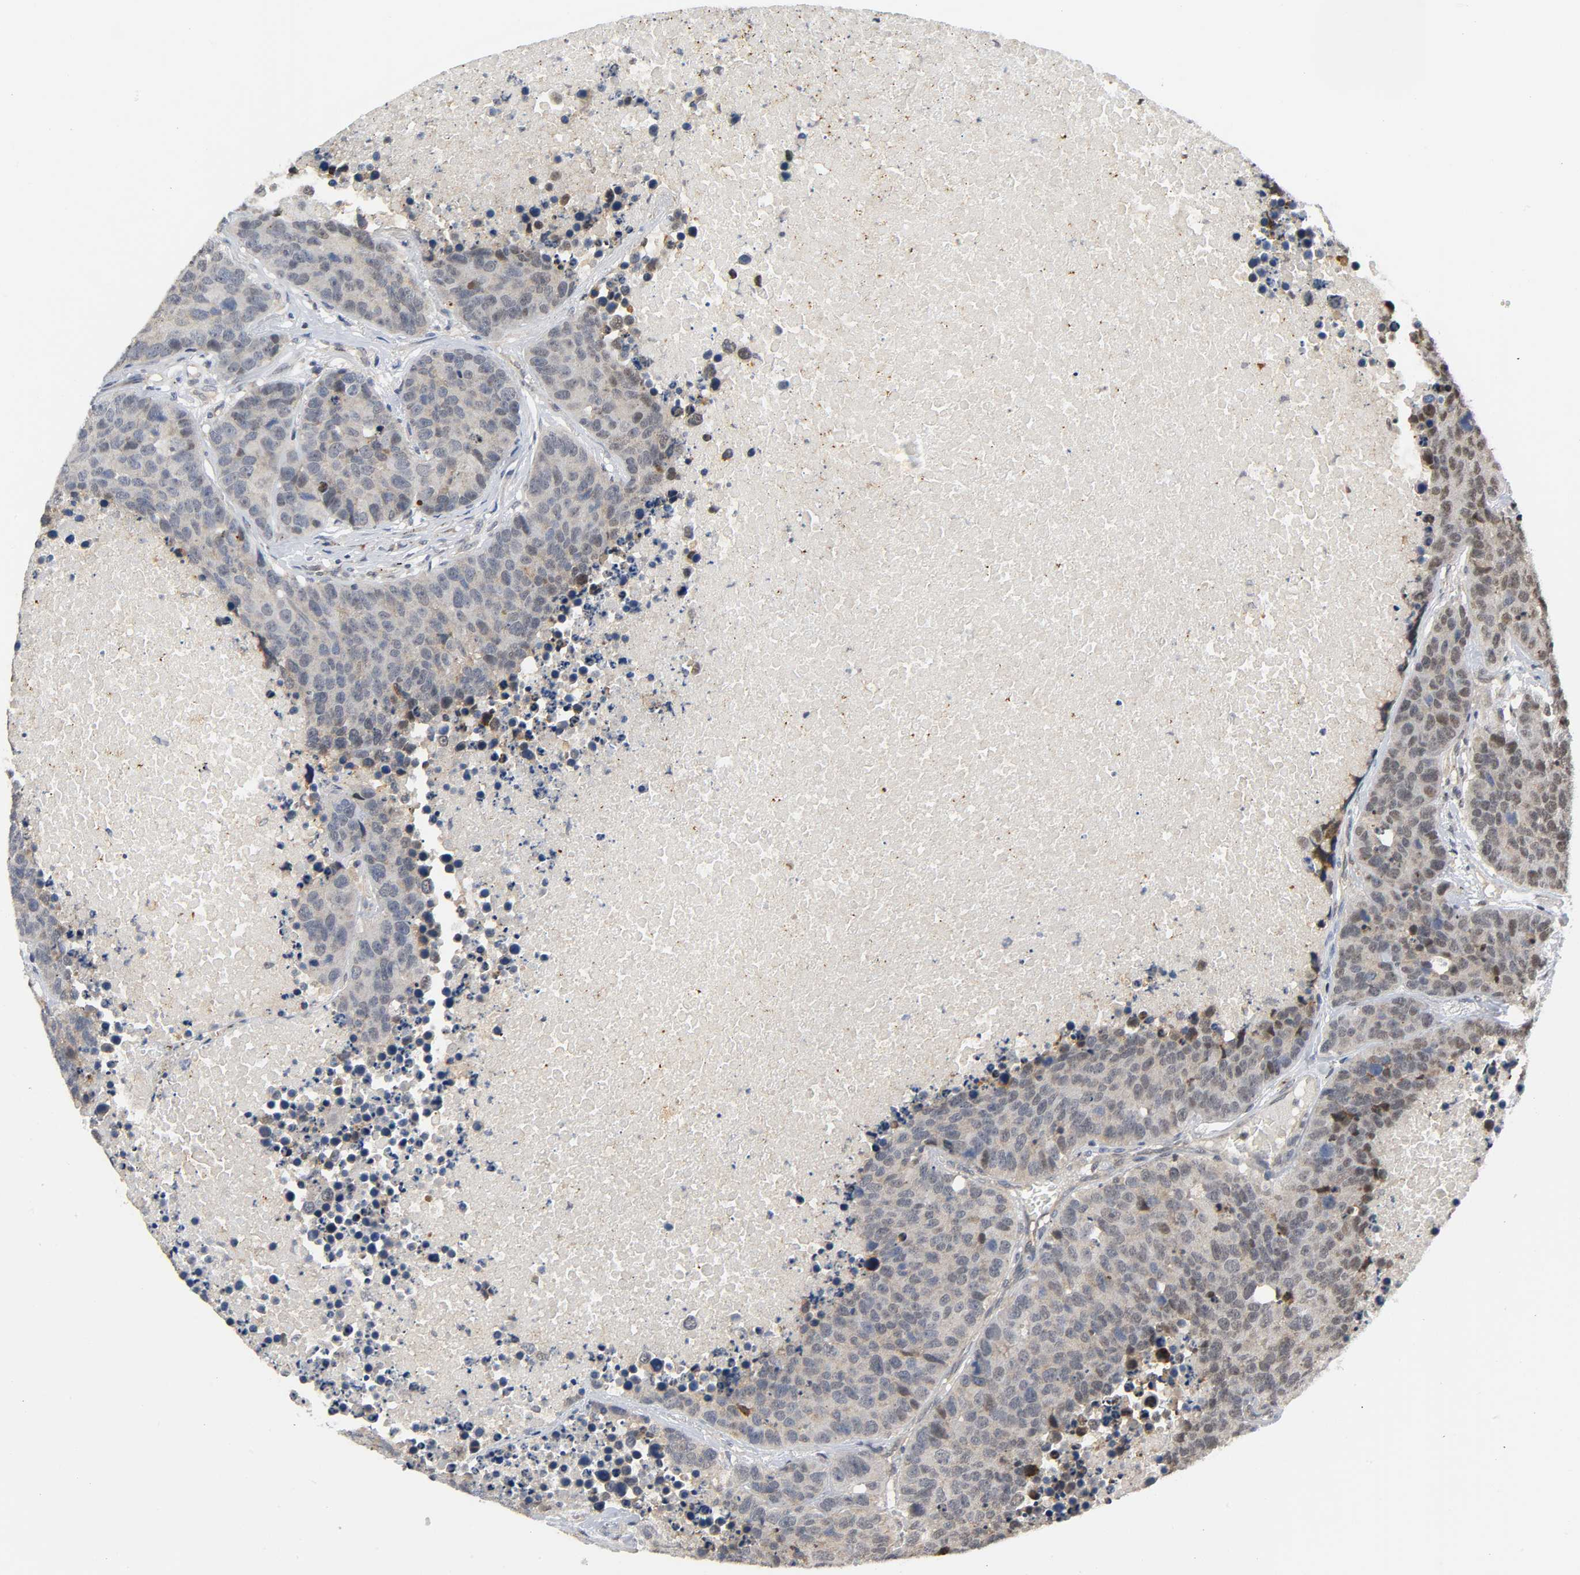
{"staining": {"intensity": "weak", "quantity": ">75%", "location": "cytoplasmic/membranous"}, "tissue": "carcinoid", "cell_type": "Tumor cells", "image_type": "cancer", "snomed": [{"axis": "morphology", "description": "Carcinoid, malignant, NOS"}, {"axis": "topography", "description": "Lung"}], "caption": "Immunohistochemical staining of human carcinoid reveals low levels of weak cytoplasmic/membranous positivity in approximately >75% of tumor cells. The staining was performed using DAB (3,3'-diaminobenzidine) to visualize the protein expression in brown, while the nuclei were stained in blue with hematoxylin (Magnification: 20x).", "gene": "HDAC6", "patient": {"sex": "male", "age": 60}}